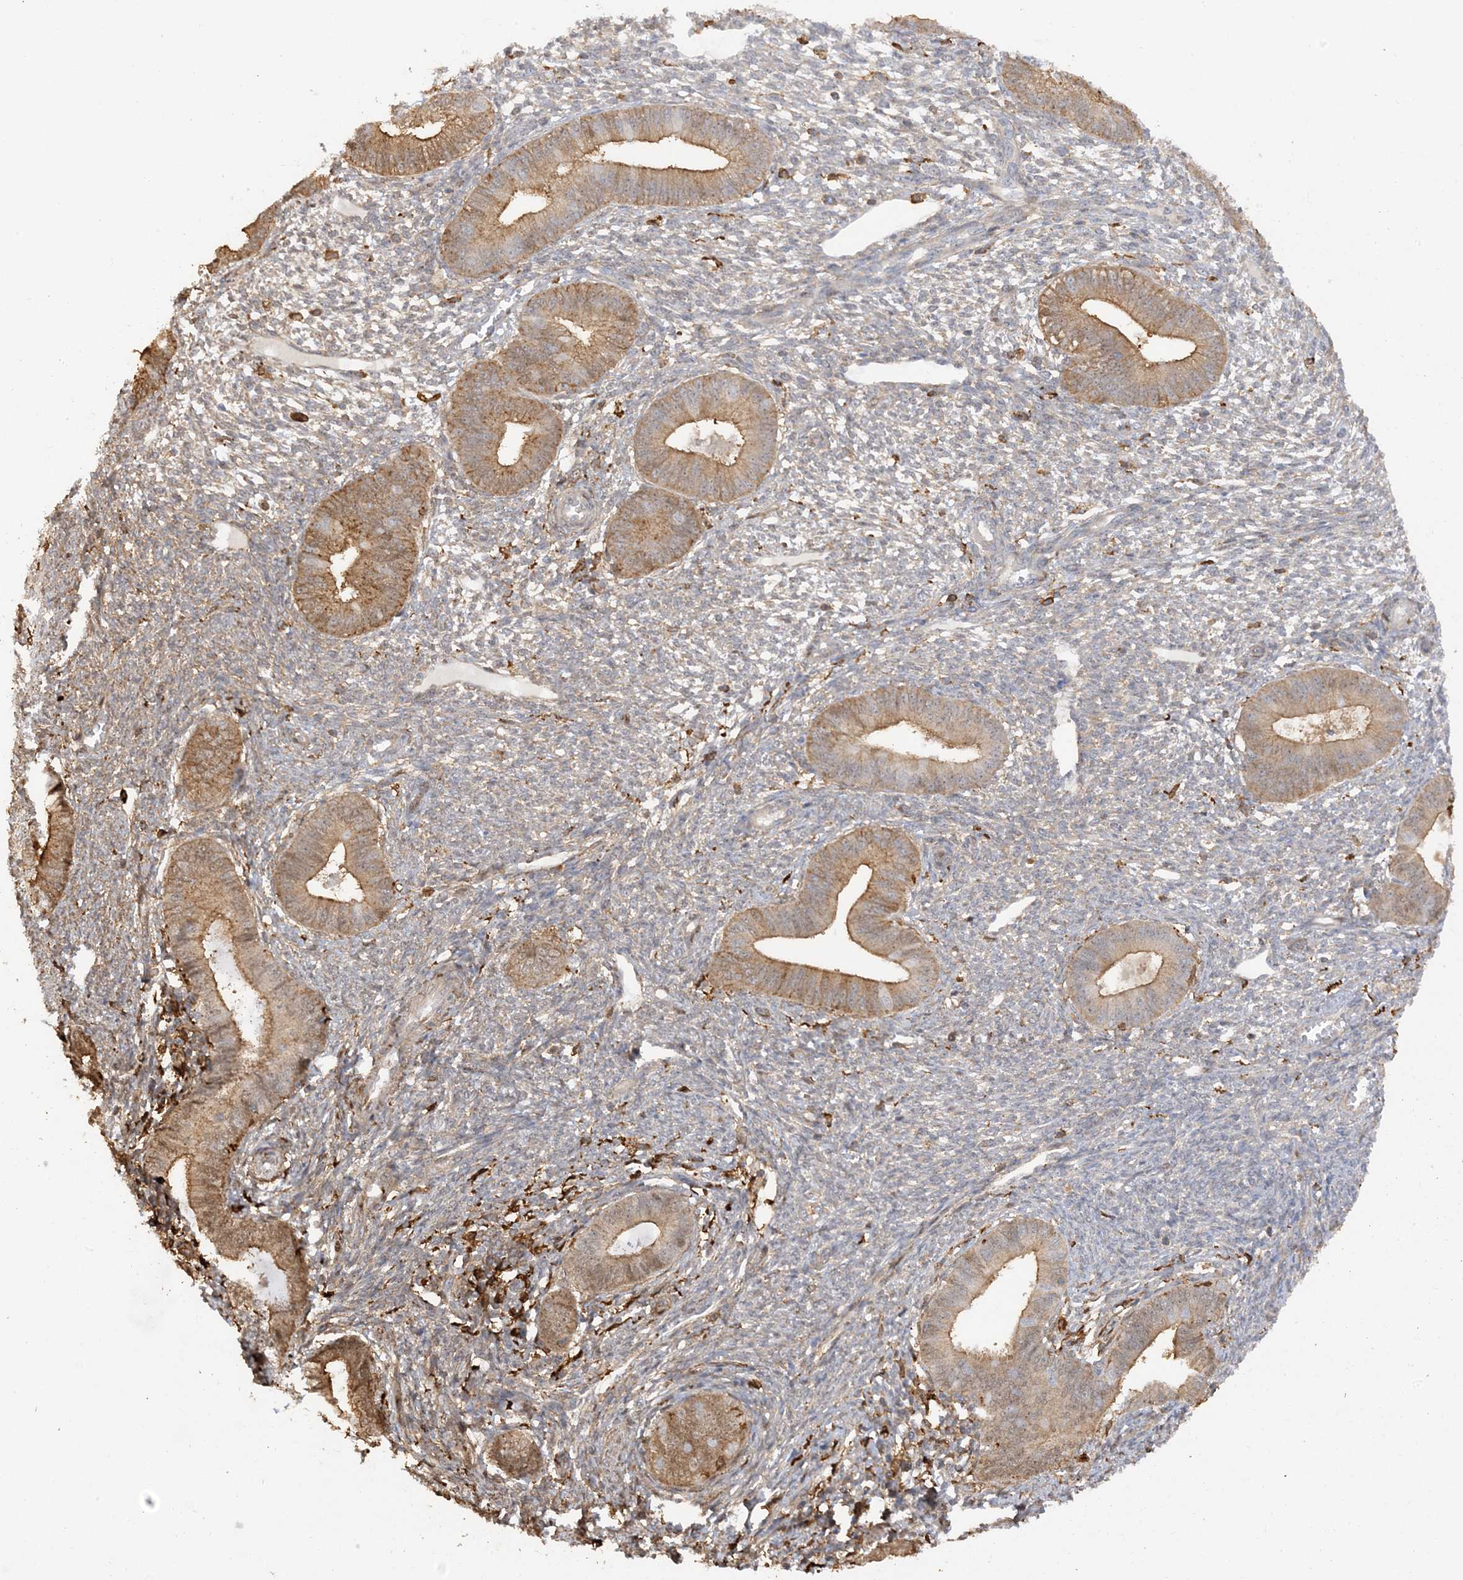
{"staining": {"intensity": "weak", "quantity": "<25%", "location": "cytoplasmic/membranous"}, "tissue": "endometrium", "cell_type": "Cells in endometrial stroma", "image_type": "normal", "snomed": [{"axis": "morphology", "description": "Normal tissue, NOS"}, {"axis": "topography", "description": "Endometrium"}], "caption": "Immunohistochemistry (IHC) micrograph of benign human endometrium stained for a protein (brown), which displays no staining in cells in endometrial stroma.", "gene": "PHACTR2", "patient": {"sex": "female", "age": 46}}